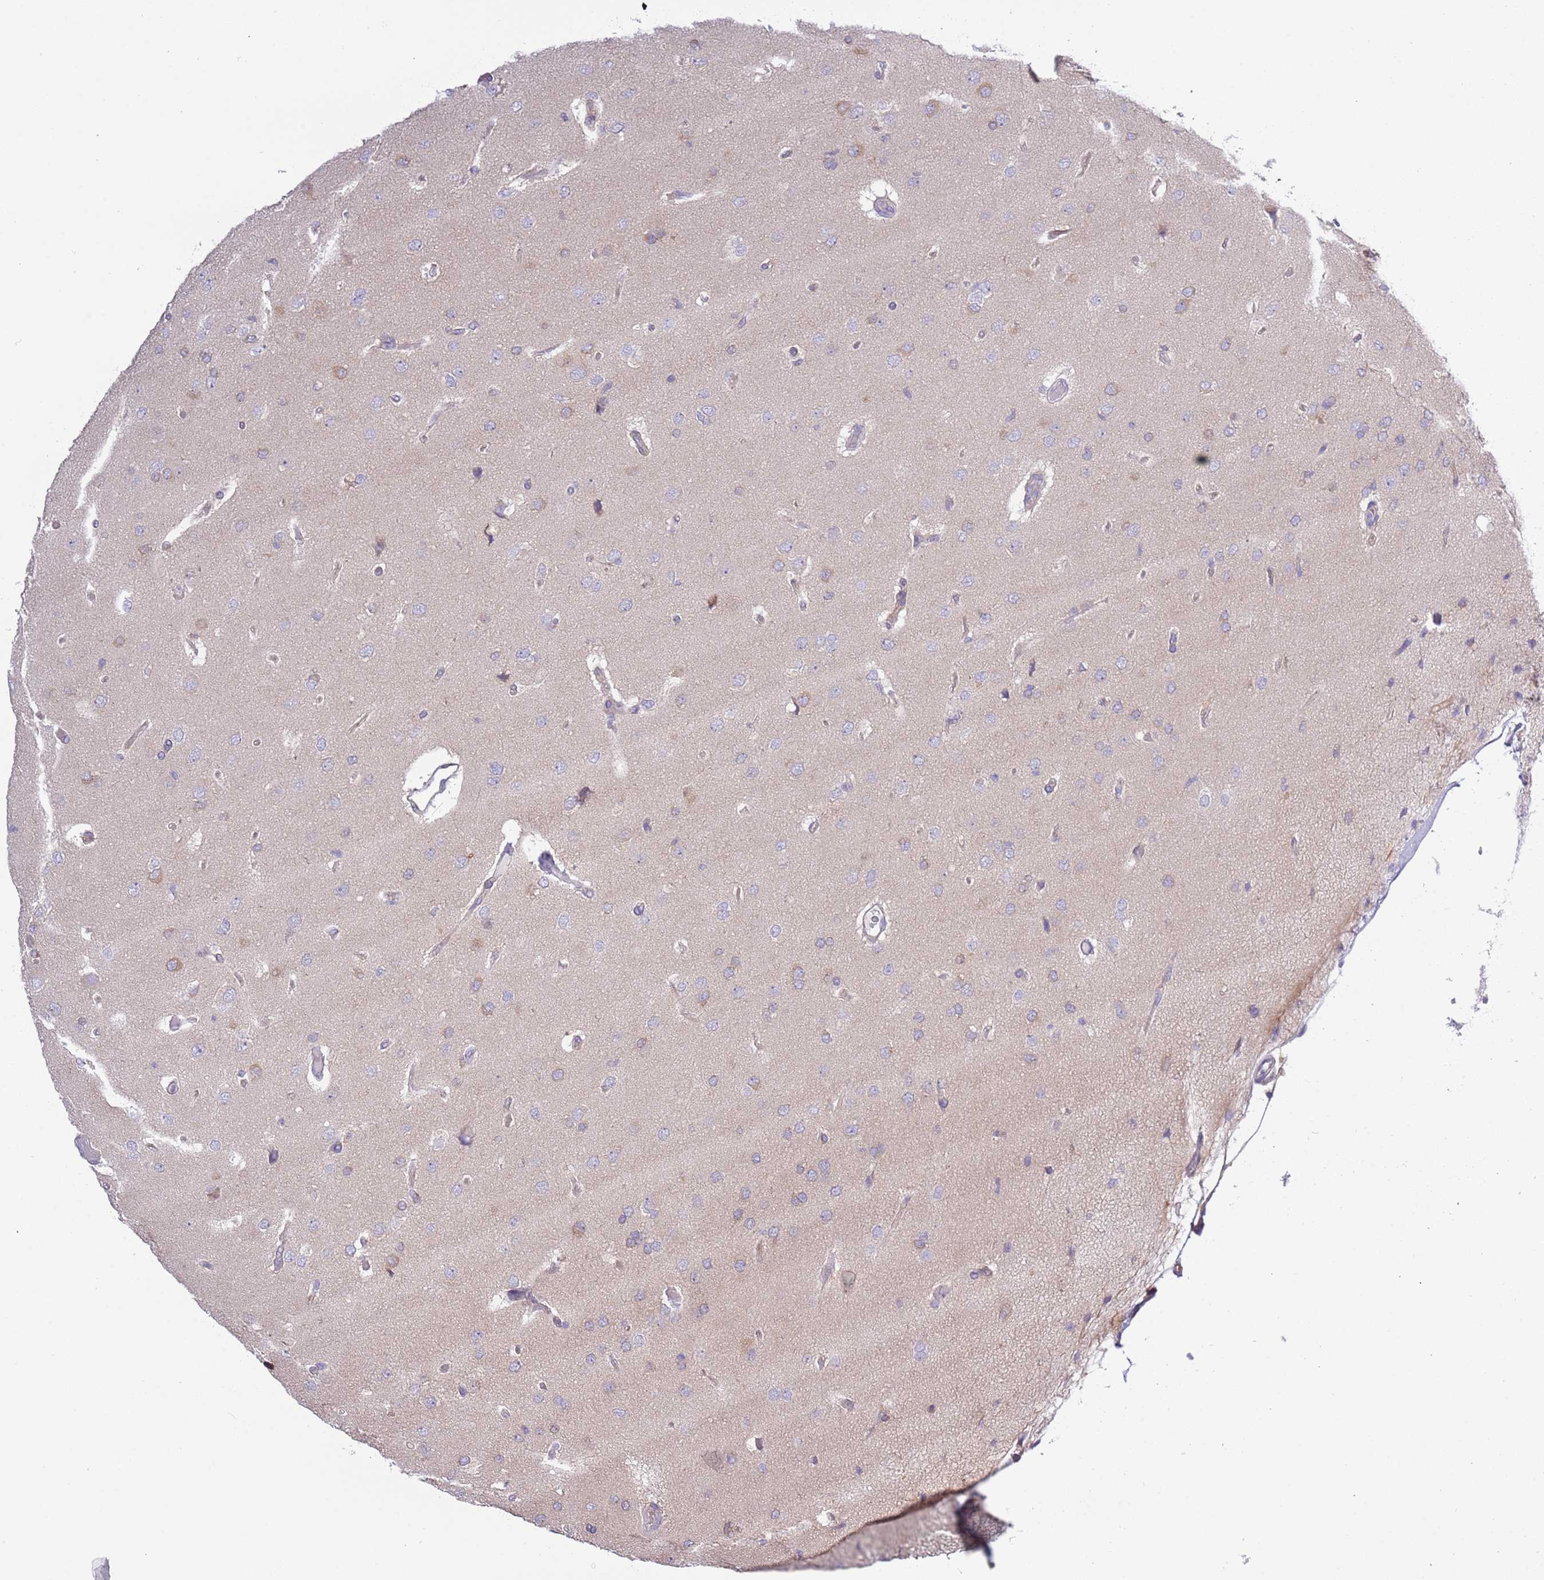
{"staining": {"intensity": "negative", "quantity": "none", "location": "none"}, "tissue": "glioma", "cell_type": "Tumor cells", "image_type": "cancer", "snomed": [{"axis": "morphology", "description": "Glioma, malignant, High grade"}, {"axis": "topography", "description": "Brain"}], "caption": "Human glioma stained for a protein using immunohistochemistry displays no expression in tumor cells.", "gene": "STIP1", "patient": {"sex": "male", "age": 77}}